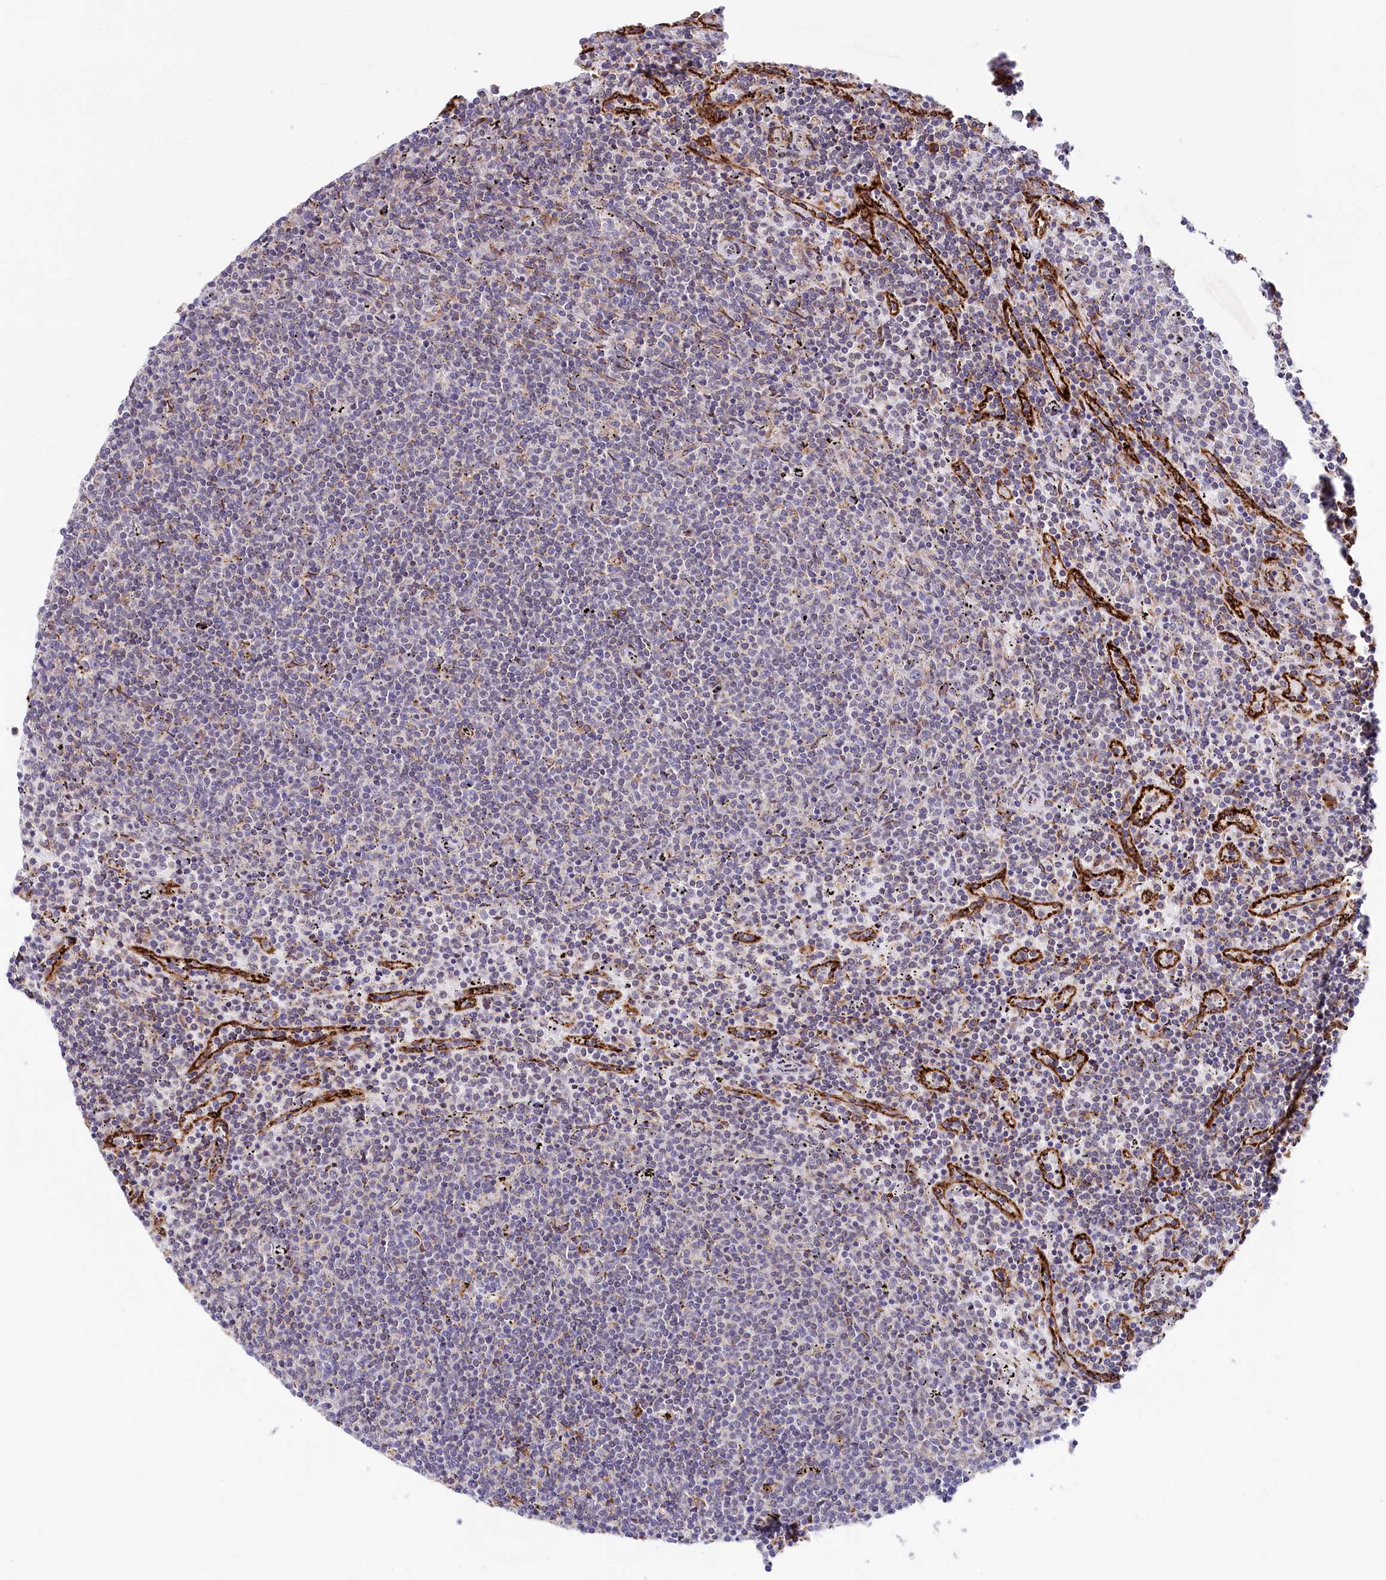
{"staining": {"intensity": "negative", "quantity": "none", "location": "none"}, "tissue": "lymphoma", "cell_type": "Tumor cells", "image_type": "cancer", "snomed": [{"axis": "morphology", "description": "Malignant lymphoma, non-Hodgkin's type, Low grade"}, {"axis": "topography", "description": "Spleen"}], "caption": "Malignant lymphoma, non-Hodgkin's type (low-grade) stained for a protein using immunohistochemistry exhibits no staining tumor cells.", "gene": "CHID1", "patient": {"sex": "female", "age": 50}}